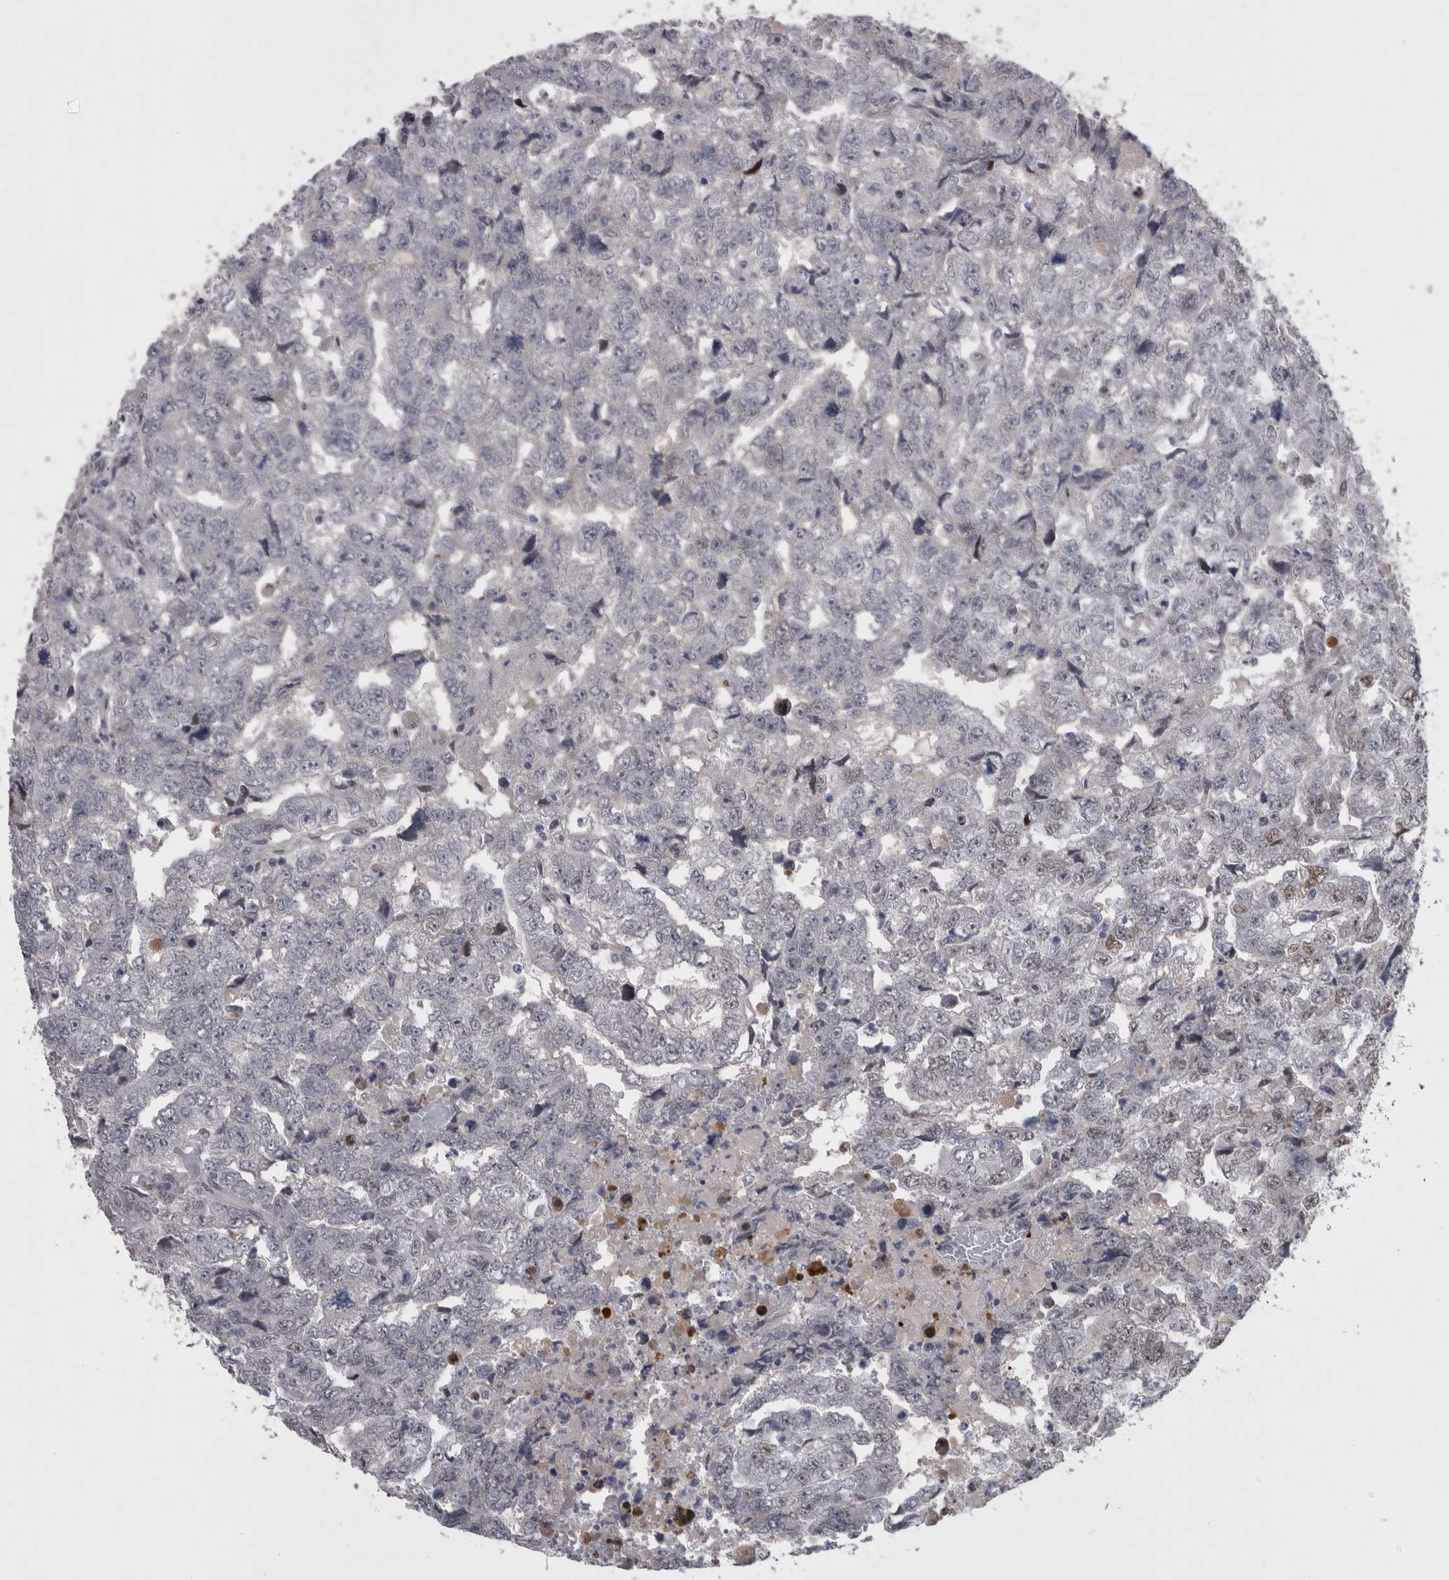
{"staining": {"intensity": "moderate", "quantity": "25%-75%", "location": "nuclear"}, "tissue": "testis cancer", "cell_type": "Tumor cells", "image_type": "cancer", "snomed": [{"axis": "morphology", "description": "Carcinoma, Embryonal, NOS"}, {"axis": "topography", "description": "Testis"}], "caption": "The histopathology image demonstrates immunohistochemical staining of embryonal carcinoma (testis). There is moderate nuclear positivity is identified in about 25%-75% of tumor cells. Using DAB (3,3'-diaminobenzidine) (brown) and hematoxylin (blue) stains, captured at high magnification using brightfield microscopy.", "gene": "C1orf54", "patient": {"sex": "male", "age": 36}}